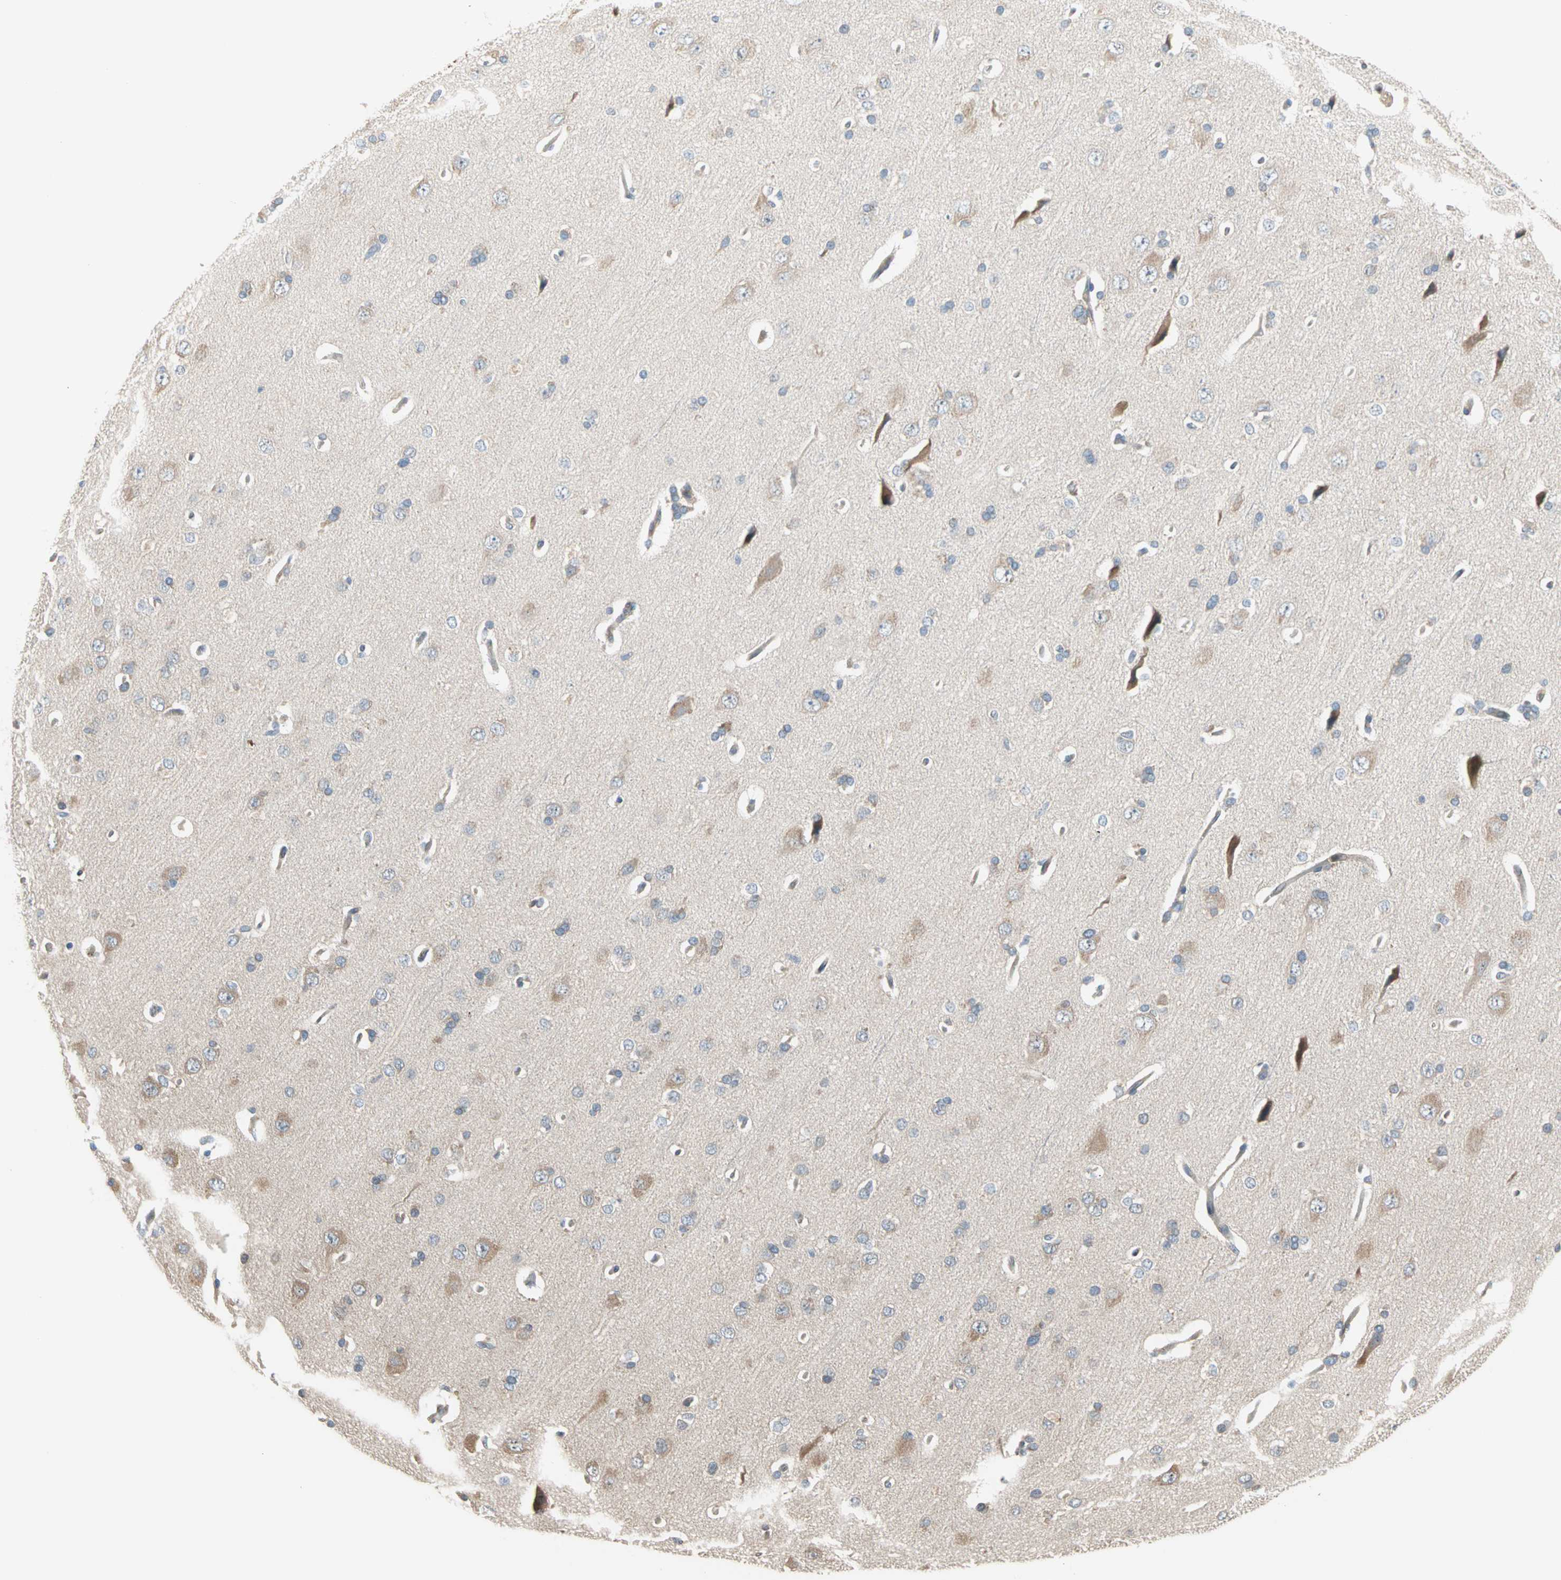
{"staining": {"intensity": "weak", "quantity": ">75%", "location": "cytoplasmic/membranous"}, "tissue": "cerebral cortex", "cell_type": "Endothelial cells", "image_type": "normal", "snomed": [{"axis": "morphology", "description": "Normal tissue, NOS"}, {"axis": "topography", "description": "Cerebral cortex"}], "caption": "Immunohistochemical staining of benign cerebral cortex demonstrates low levels of weak cytoplasmic/membranous positivity in about >75% of endothelial cells.", "gene": "SAR1A", "patient": {"sex": "male", "age": 62}}